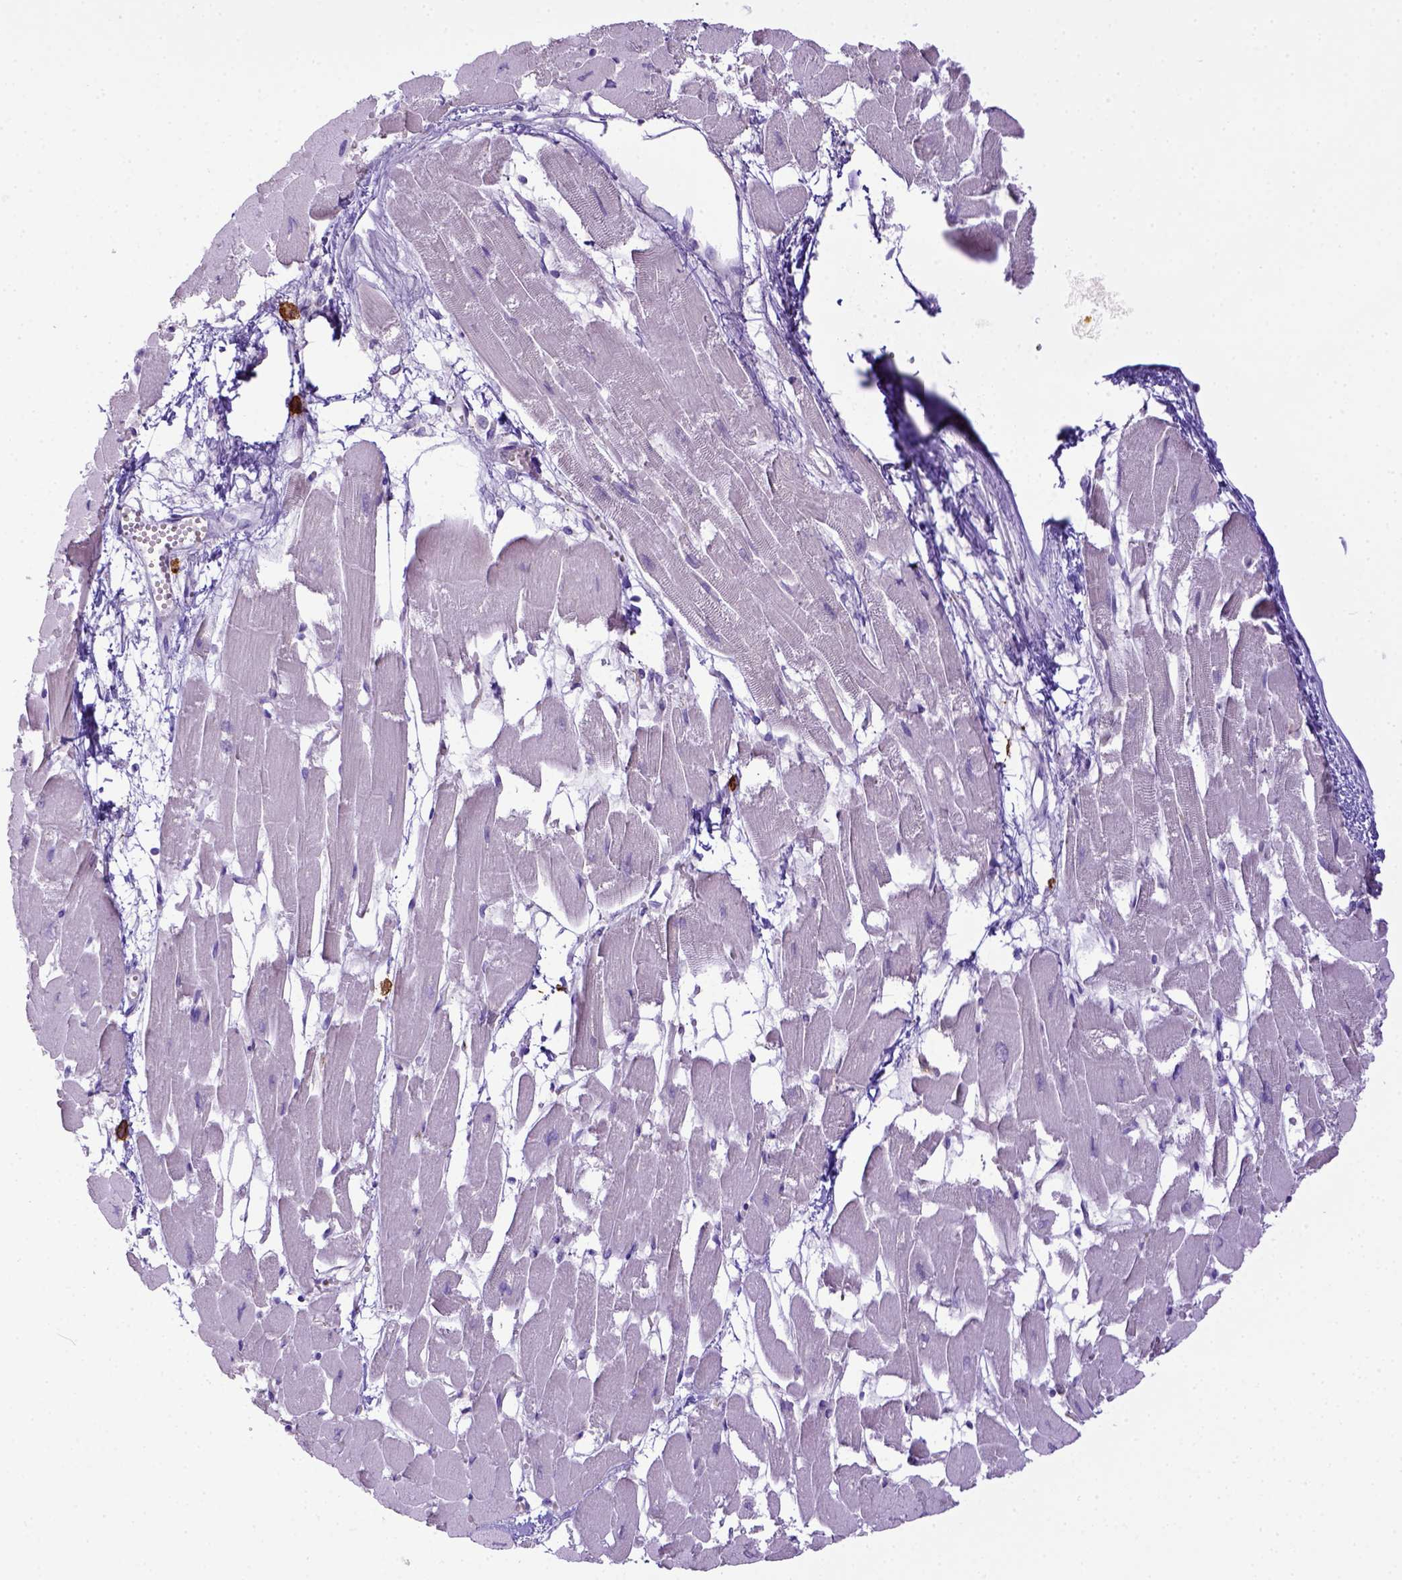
{"staining": {"intensity": "negative", "quantity": "none", "location": "none"}, "tissue": "heart muscle", "cell_type": "Cardiomyocytes", "image_type": "normal", "snomed": [{"axis": "morphology", "description": "Normal tissue, NOS"}, {"axis": "topography", "description": "Heart"}], "caption": "This histopathology image is of unremarkable heart muscle stained with immunohistochemistry (IHC) to label a protein in brown with the nuclei are counter-stained blue. There is no positivity in cardiomyocytes.", "gene": "KIT", "patient": {"sex": "female", "age": 52}}